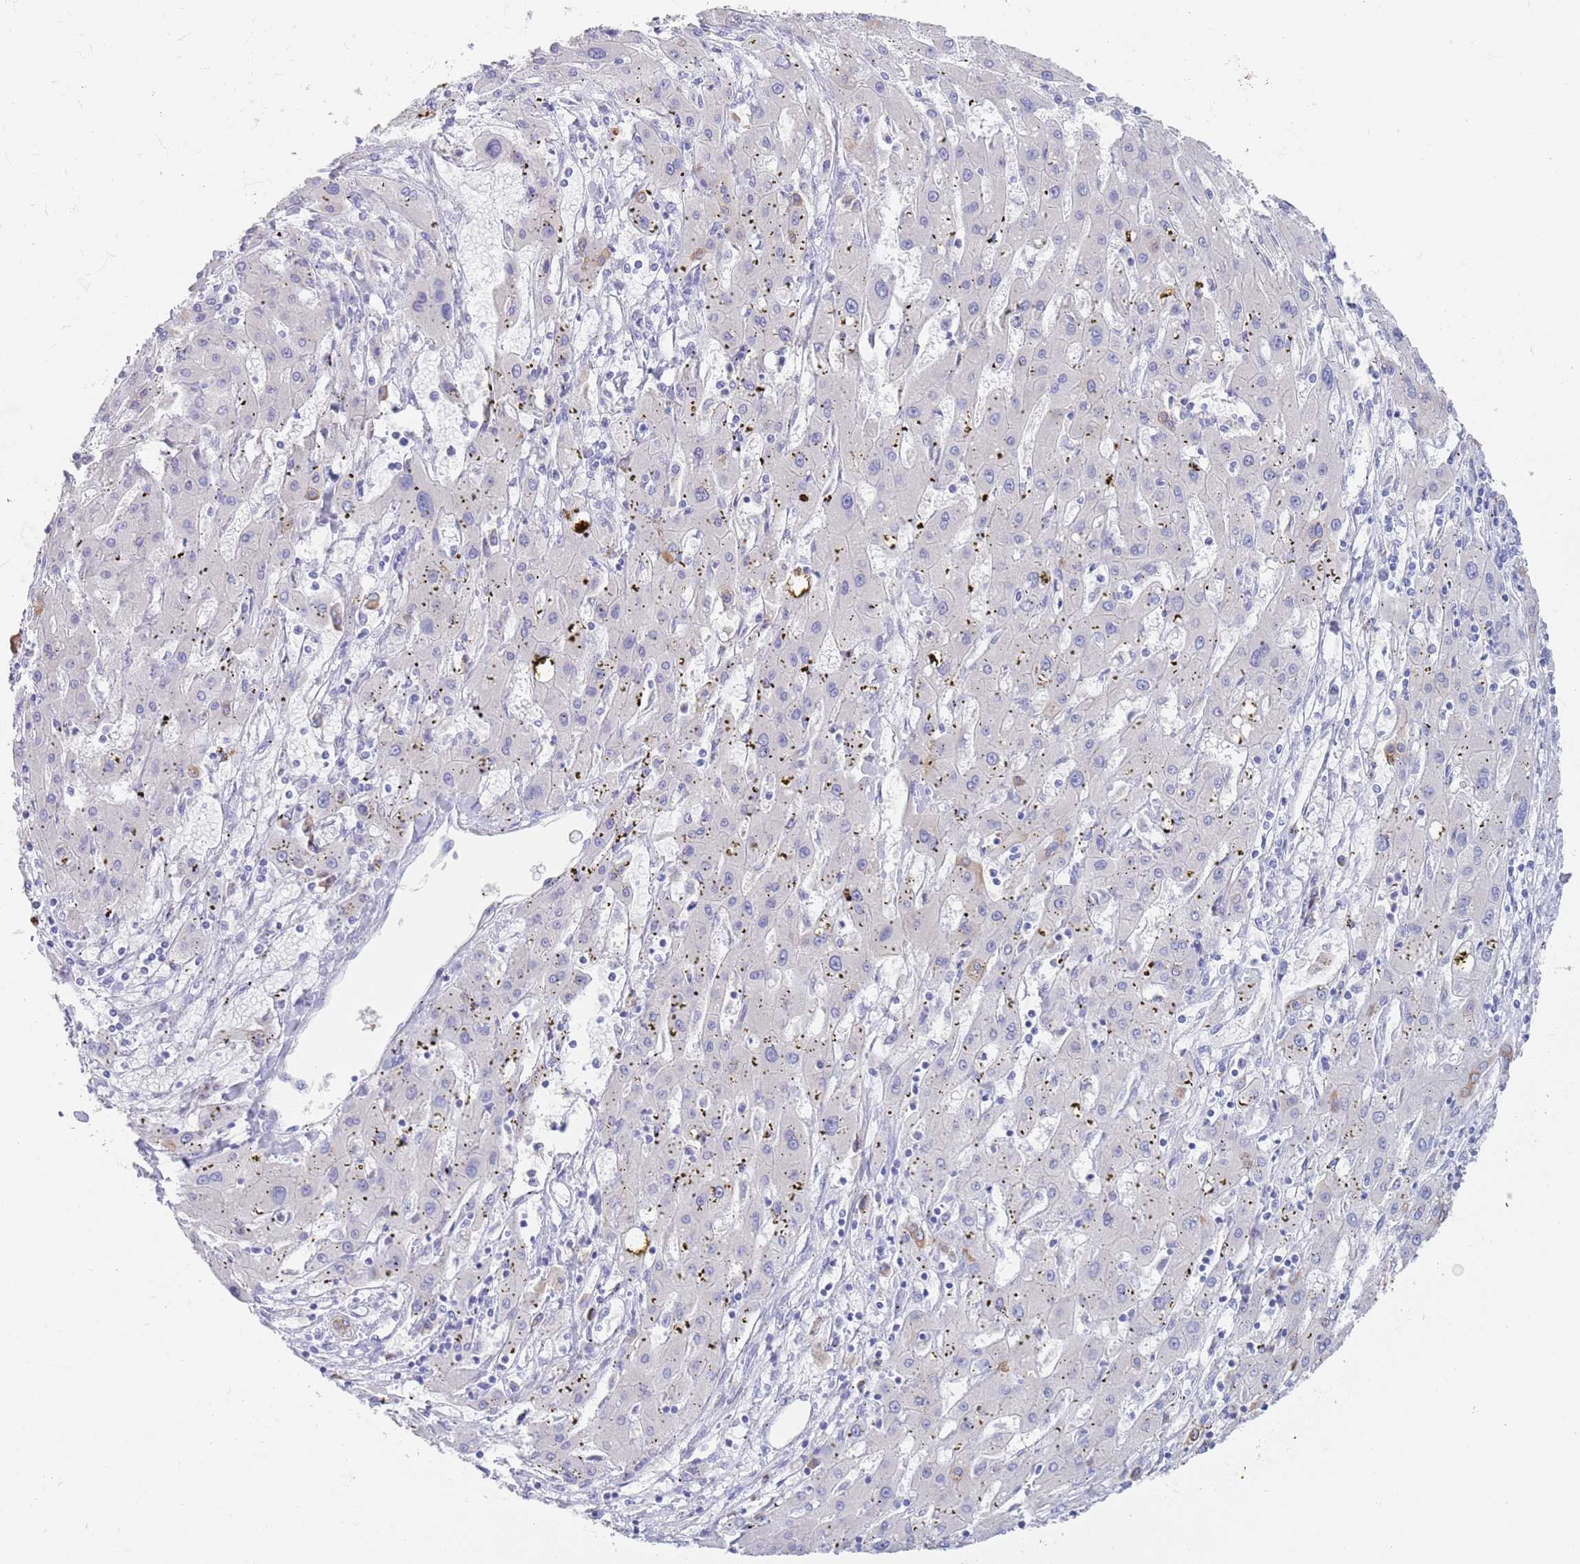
{"staining": {"intensity": "negative", "quantity": "none", "location": "none"}, "tissue": "liver cancer", "cell_type": "Tumor cells", "image_type": "cancer", "snomed": [{"axis": "morphology", "description": "Carcinoma, Hepatocellular, NOS"}, {"axis": "topography", "description": "Liver"}], "caption": "IHC of human liver cancer (hepatocellular carcinoma) reveals no expression in tumor cells.", "gene": "CCDC149", "patient": {"sex": "male", "age": 72}}